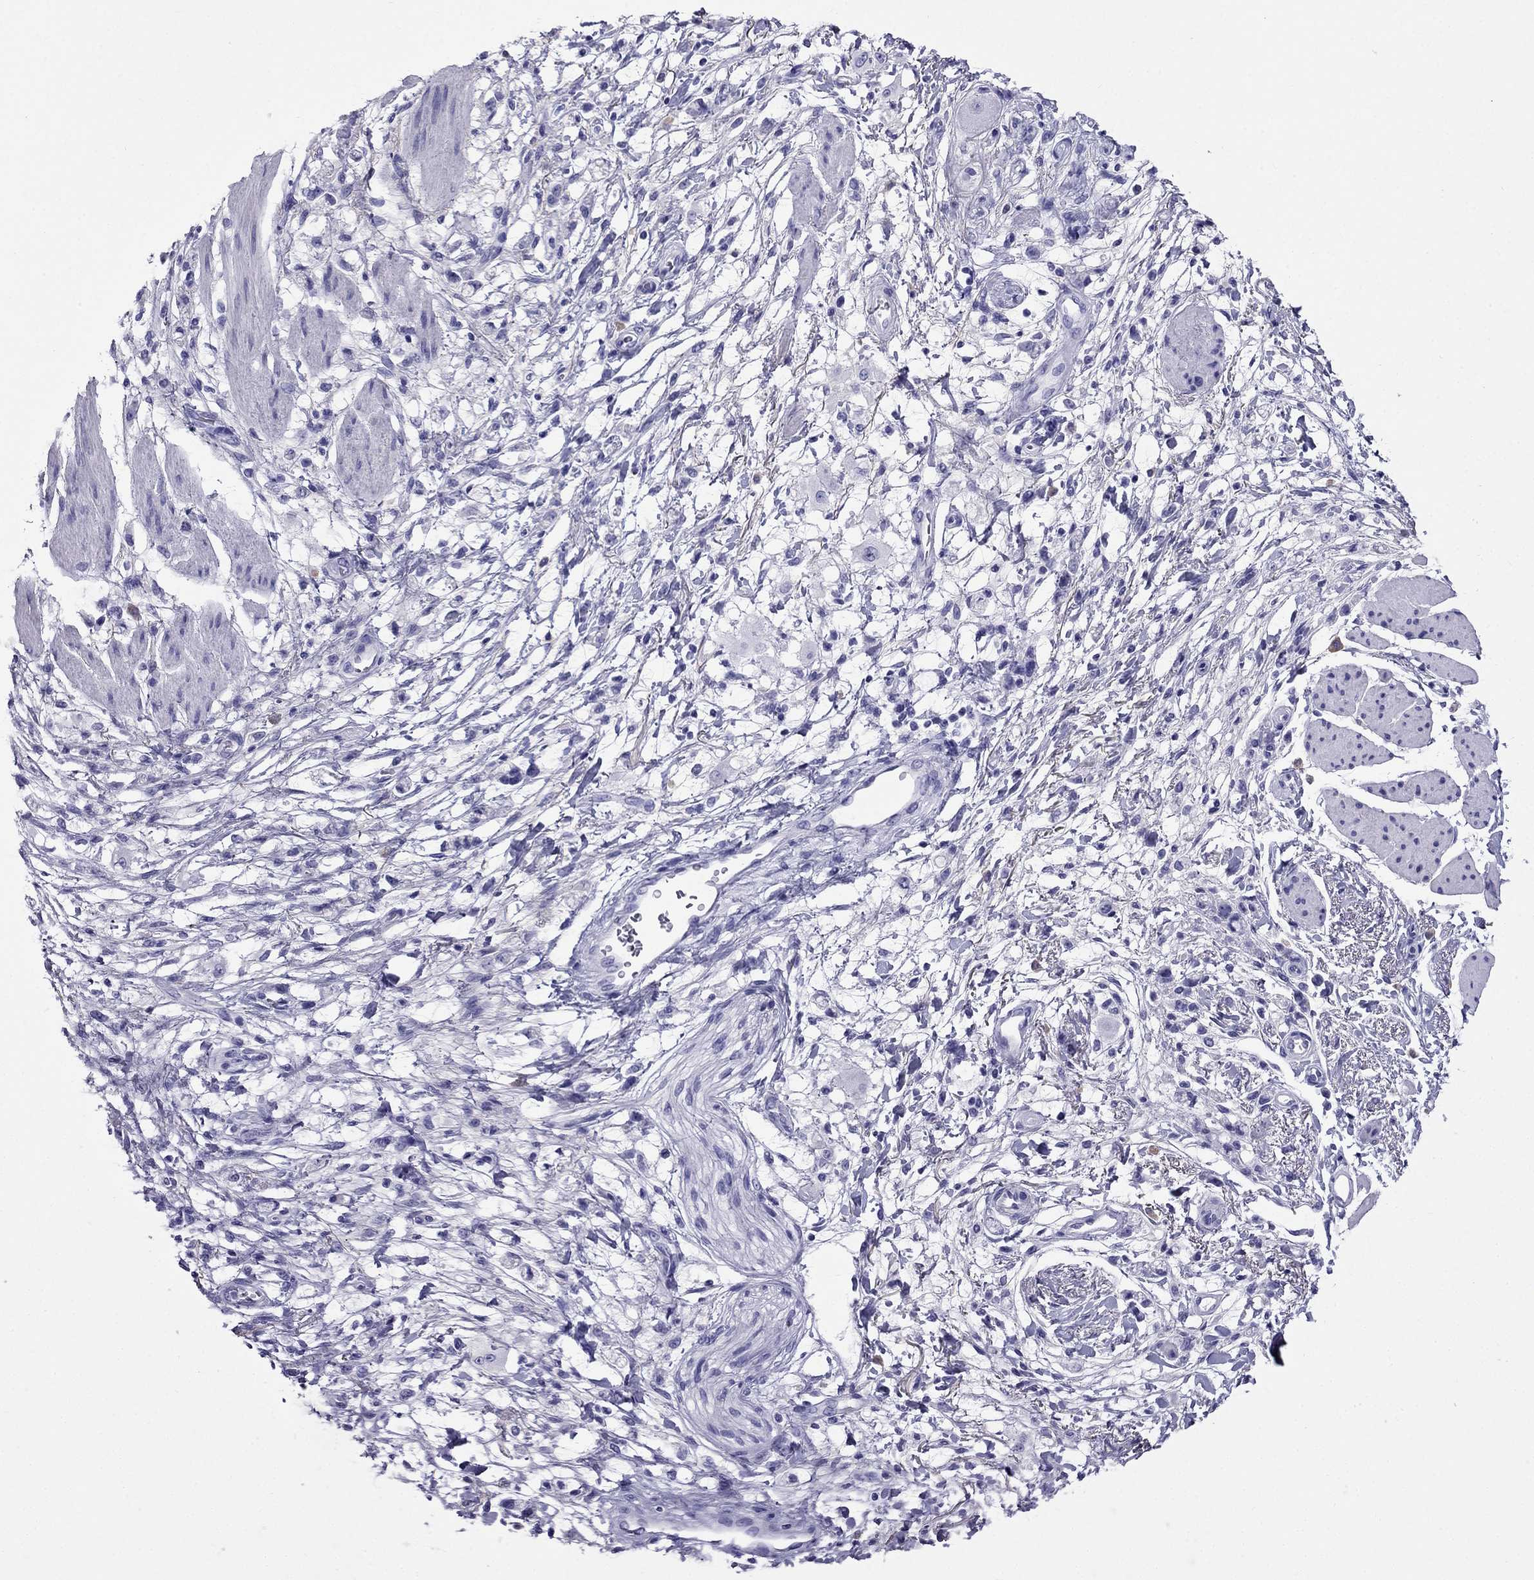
{"staining": {"intensity": "negative", "quantity": "none", "location": "none"}, "tissue": "stomach cancer", "cell_type": "Tumor cells", "image_type": "cancer", "snomed": [{"axis": "morphology", "description": "Adenocarcinoma, NOS"}, {"axis": "topography", "description": "Stomach"}], "caption": "Tumor cells are negative for protein expression in human adenocarcinoma (stomach). Brightfield microscopy of immunohistochemistry stained with DAB (brown) and hematoxylin (blue), captured at high magnification.", "gene": "ARR3", "patient": {"sex": "female", "age": 60}}